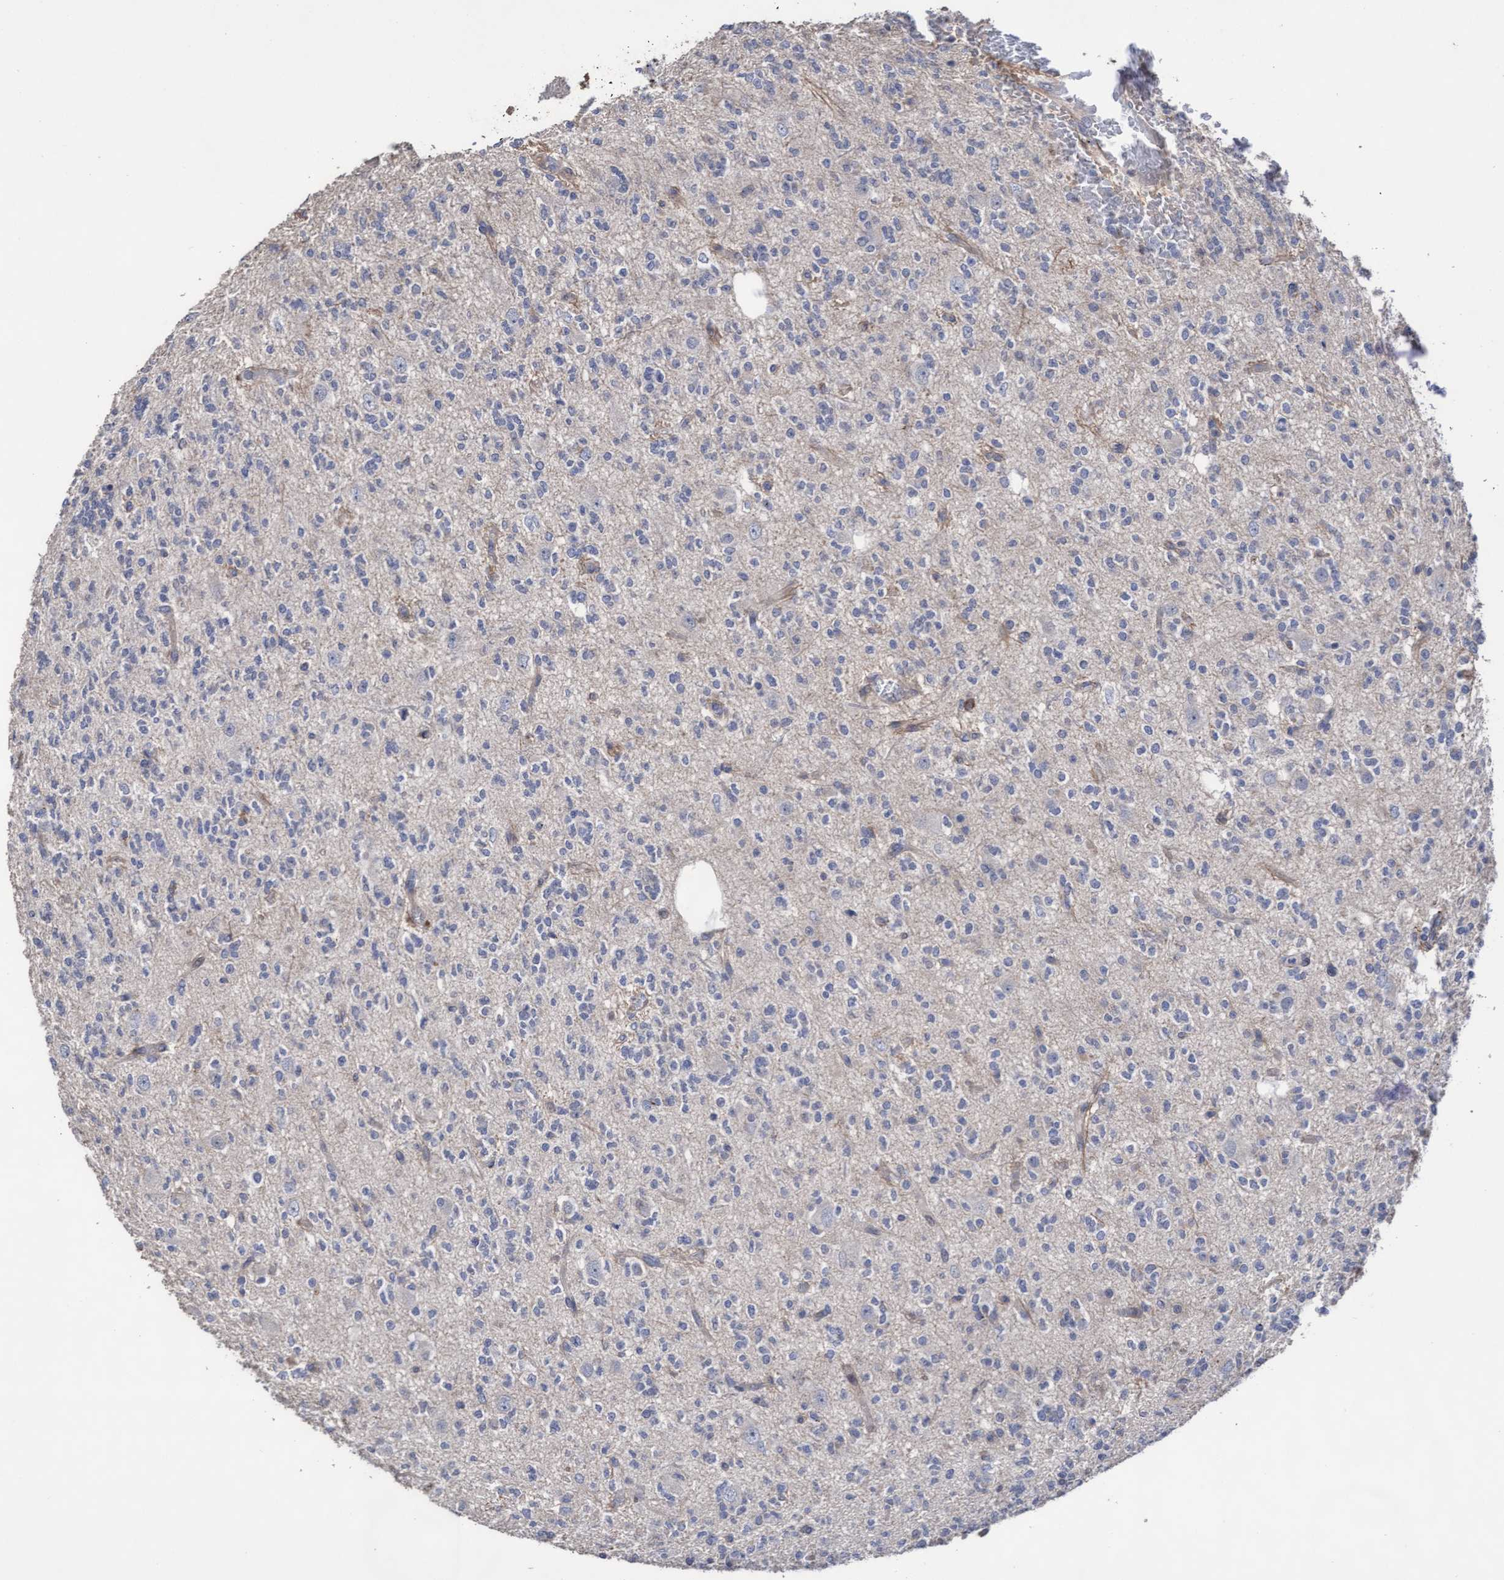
{"staining": {"intensity": "negative", "quantity": "none", "location": "none"}, "tissue": "glioma", "cell_type": "Tumor cells", "image_type": "cancer", "snomed": [{"axis": "morphology", "description": "Glioma, malignant, Low grade"}, {"axis": "topography", "description": "Brain"}], "caption": "Low-grade glioma (malignant) stained for a protein using IHC demonstrates no staining tumor cells.", "gene": "KRT24", "patient": {"sex": "male", "age": 38}}